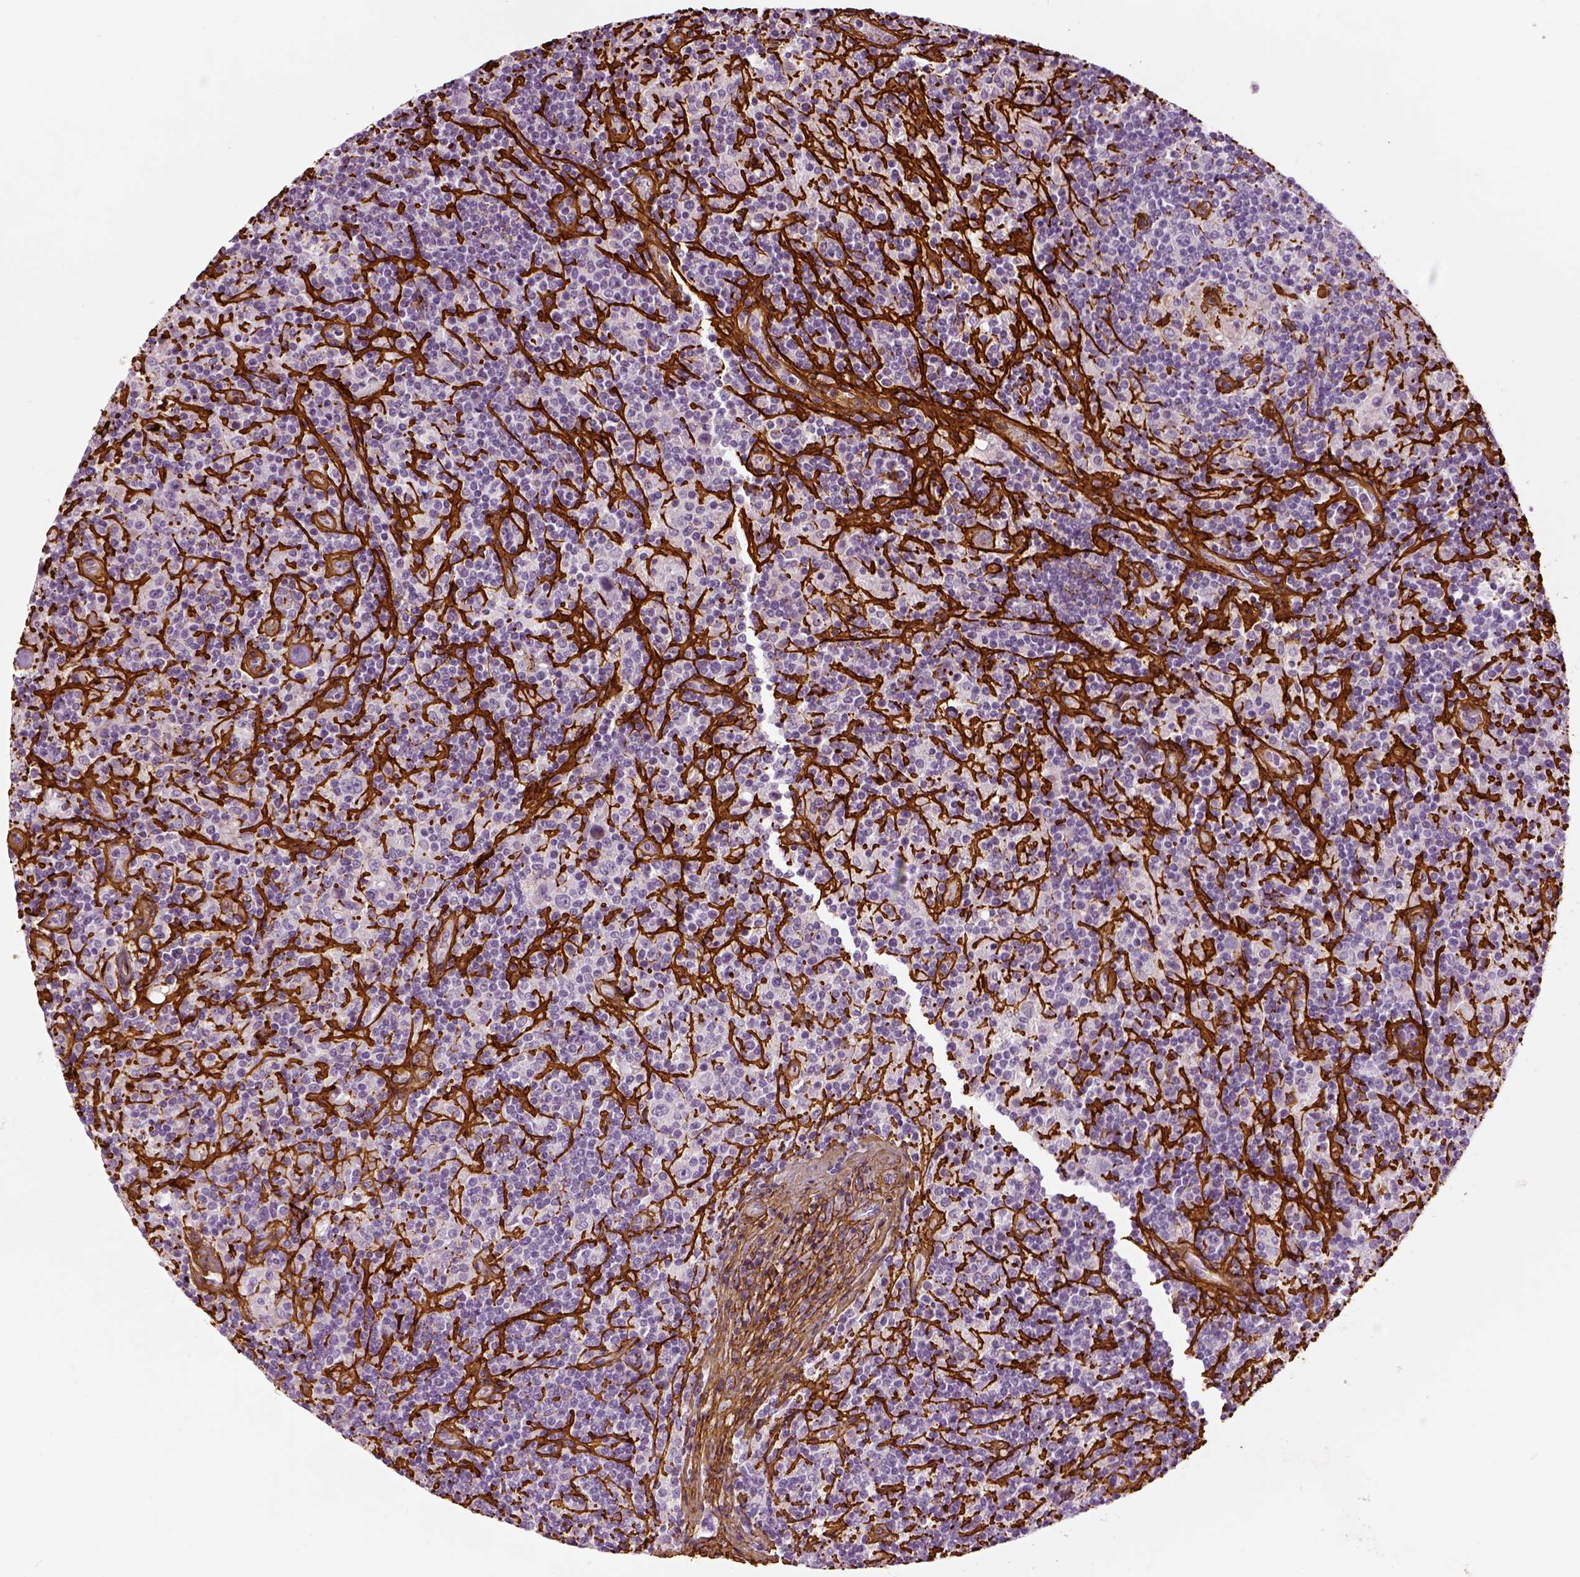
{"staining": {"intensity": "negative", "quantity": "none", "location": "none"}, "tissue": "lymphoma", "cell_type": "Tumor cells", "image_type": "cancer", "snomed": [{"axis": "morphology", "description": "Hodgkin's disease, NOS"}, {"axis": "topography", "description": "Lymph node"}], "caption": "This is an immunohistochemistry (IHC) image of lymphoma. There is no staining in tumor cells.", "gene": "COL6A2", "patient": {"sex": "male", "age": 70}}